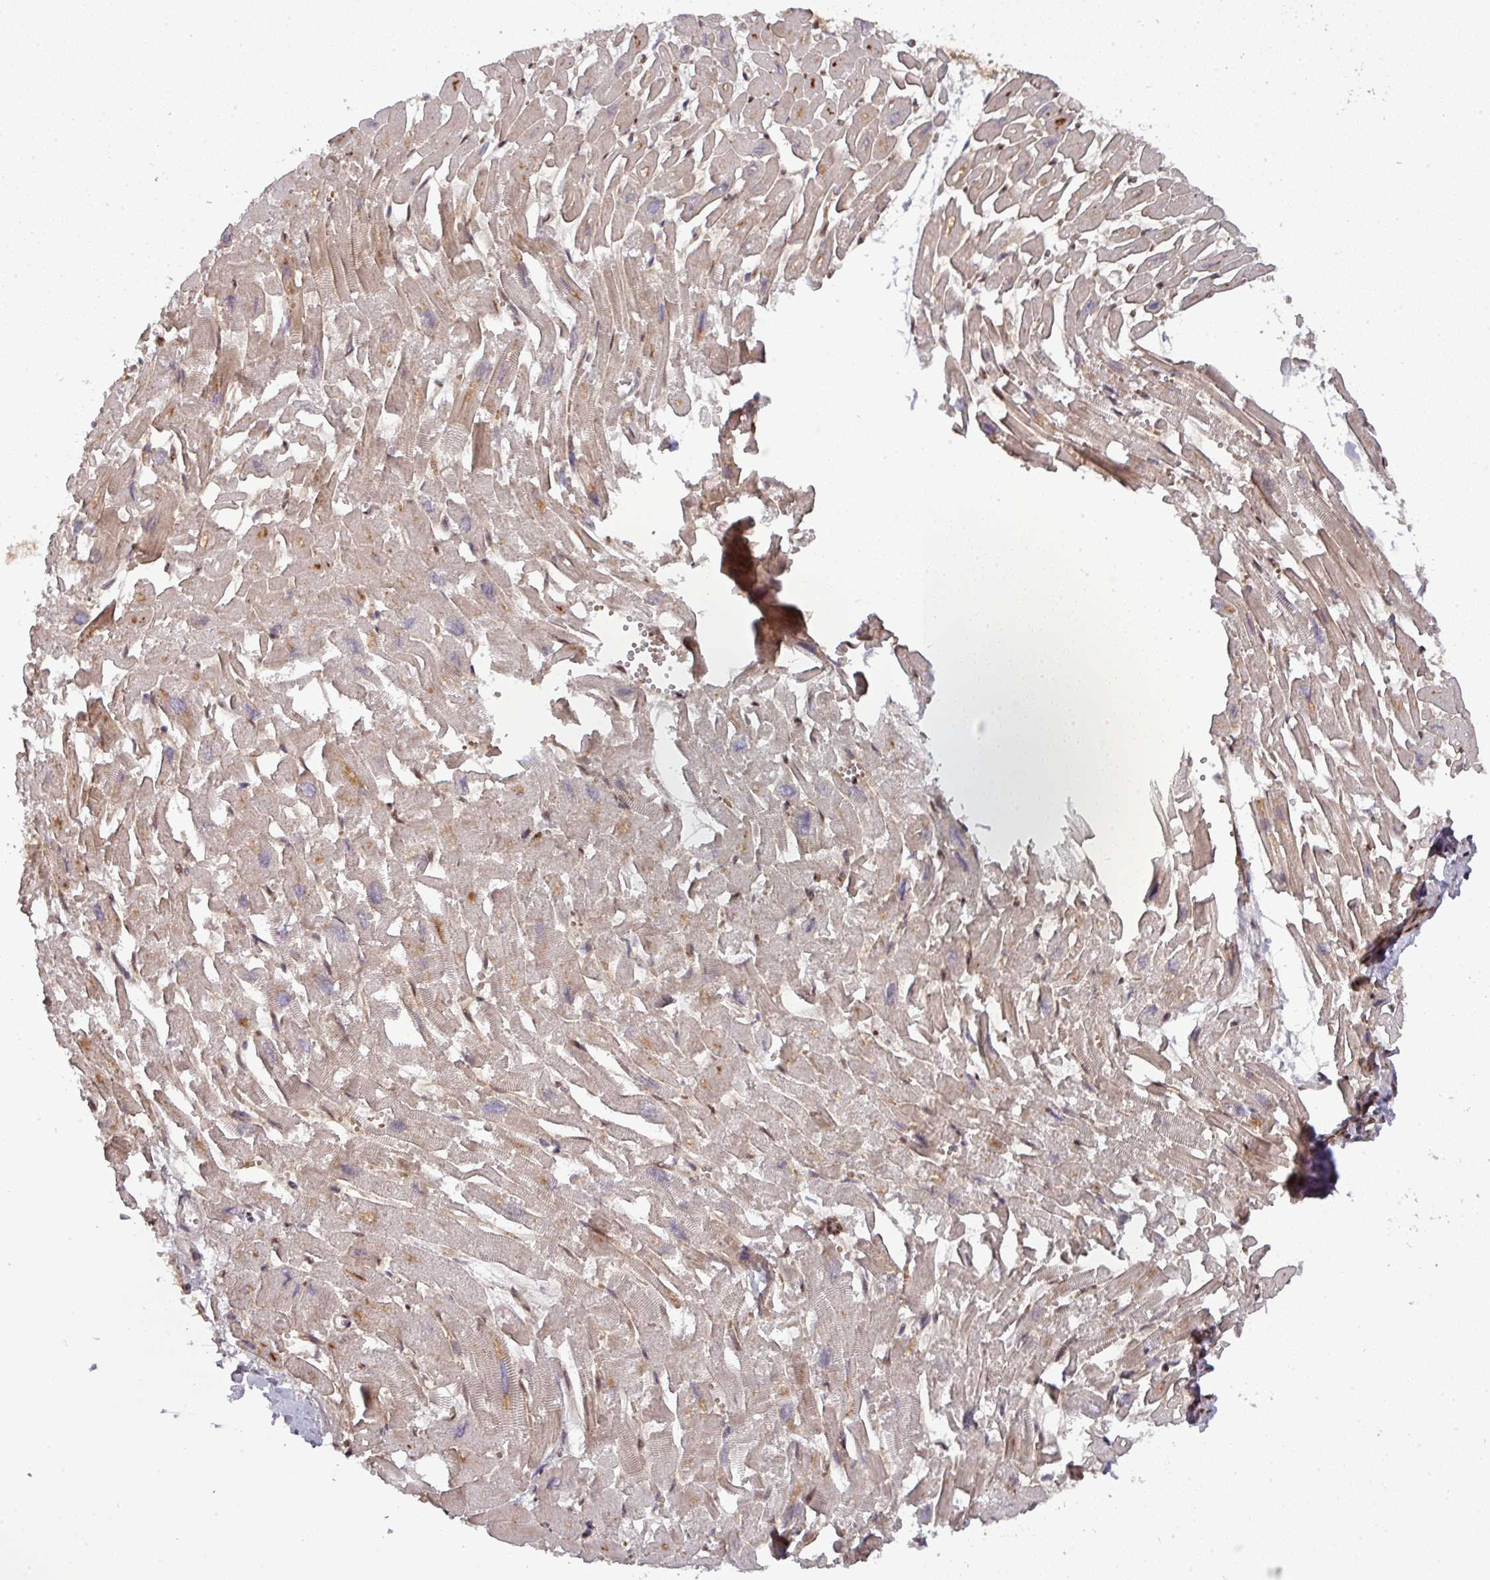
{"staining": {"intensity": "moderate", "quantity": "25%-75%", "location": "cytoplasmic/membranous,nuclear"}, "tissue": "heart muscle", "cell_type": "Cardiomyocytes", "image_type": "normal", "snomed": [{"axis": "morphology", "description": "Normal tissue, NOS"}, {"axis": "topography", "description": "Heart"}], "caption": "IHC of normal human heart muscle shows medium levels of moderate cytoplasmic/membranous,nuclear staining in approximately 25%-75% of cardiomyocytes.", "gene": "CIC", "patient": {"sex": "male", "age": 54}}